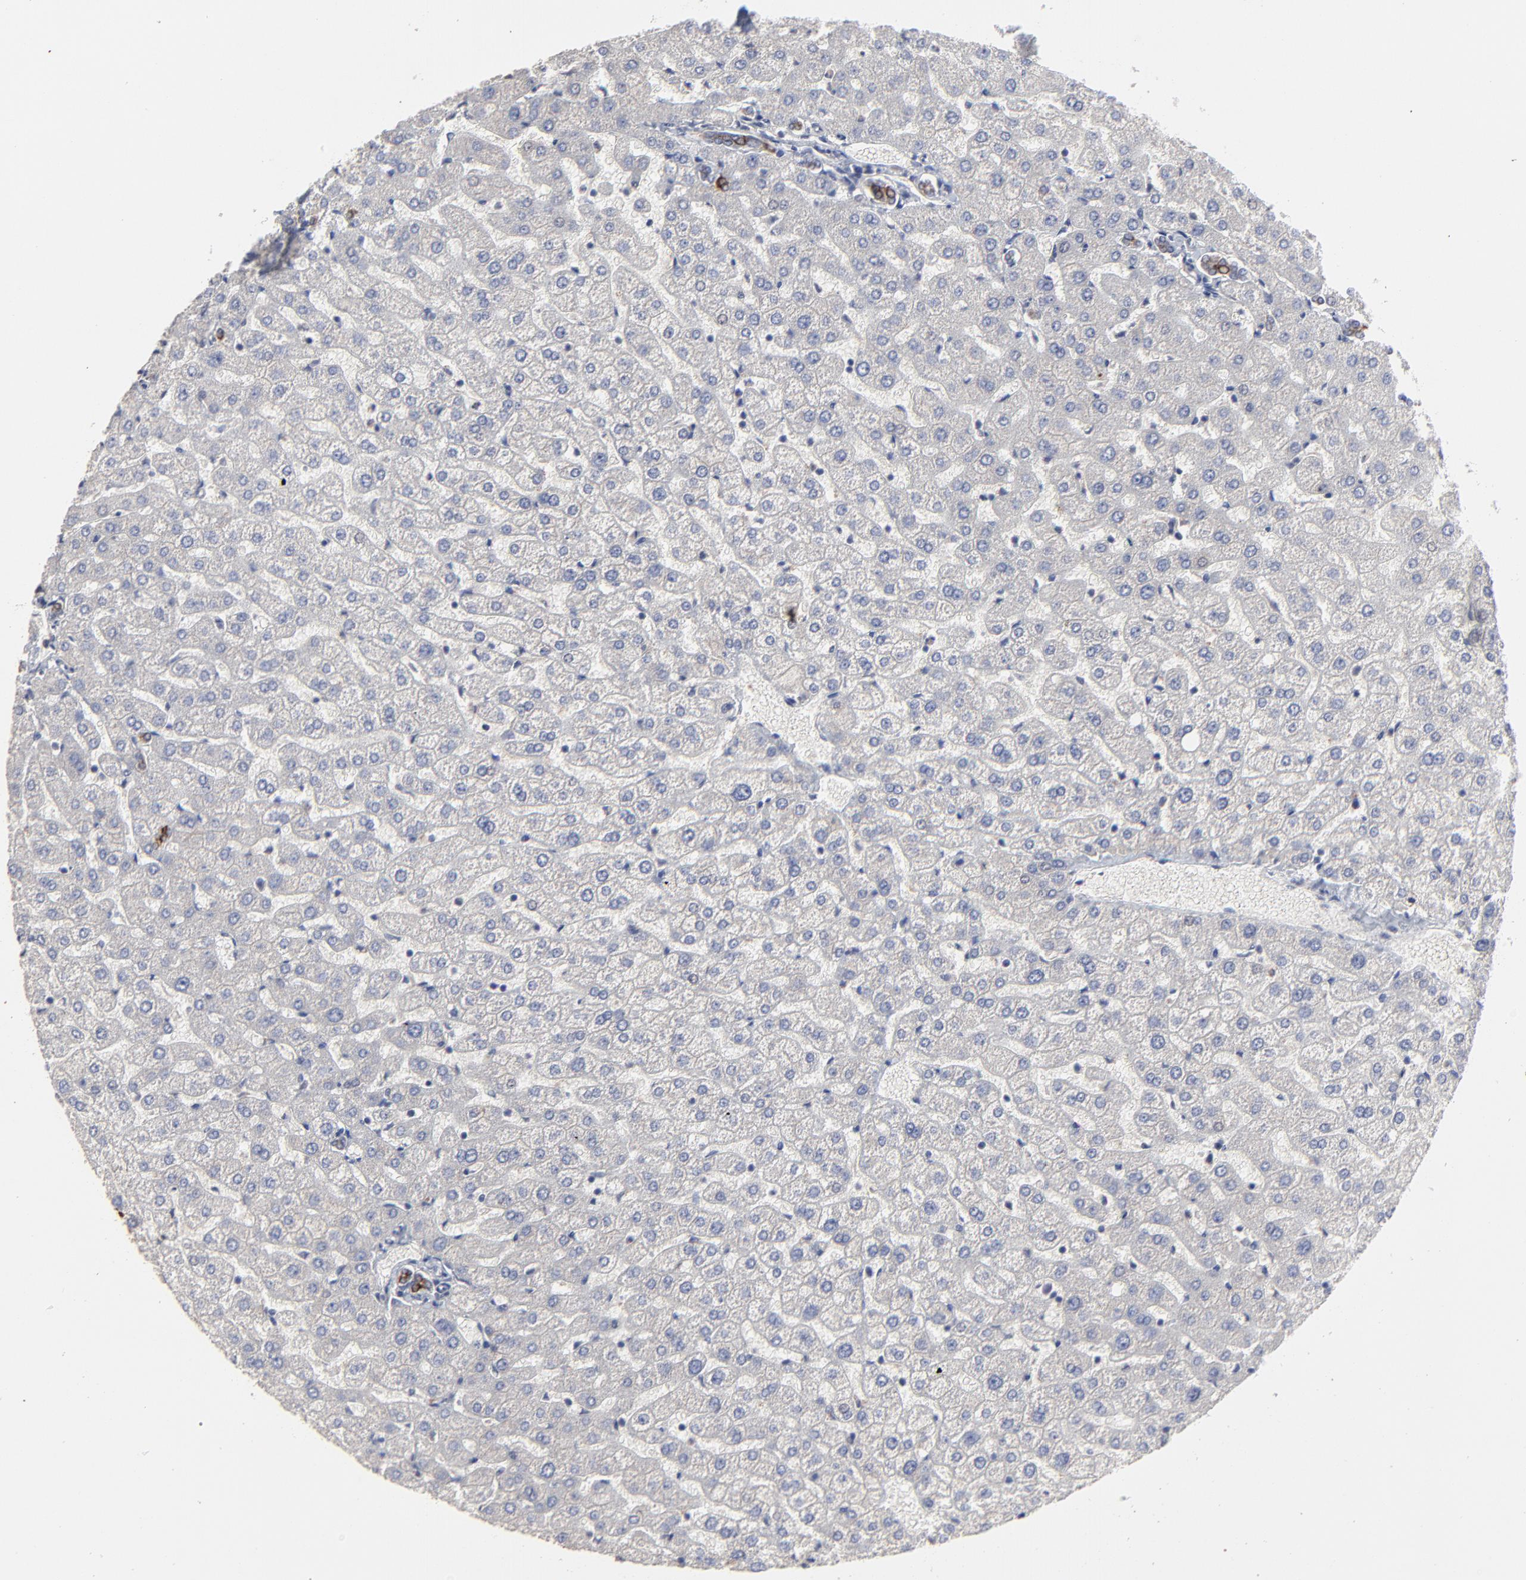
{"staining": {"intensity": "weak", "quantity": ">75%", "location": "cytoplasmic/membranous"}, "tissue": "liver", "cell_type": "Cholangiocytes", "image_type": "normal", "snomed": [{"axis": "morphology", "description": "Normal tissue, NOS"}, {"axis": "morphology", "description": "Fibrosis, NOS"}, {"axis": "topography", "description": "Liver"}], "caption": "The photomicrograph demonstrates a brown stain indicating the presence of a protein in the cytoplasmic/membranous of cholangiocytes in liver. The protein of interest is shown in brown color, while the nuclei are stained blue.", "gene": "FAM199X", "patient": {"sex": "female", "age": 29}}